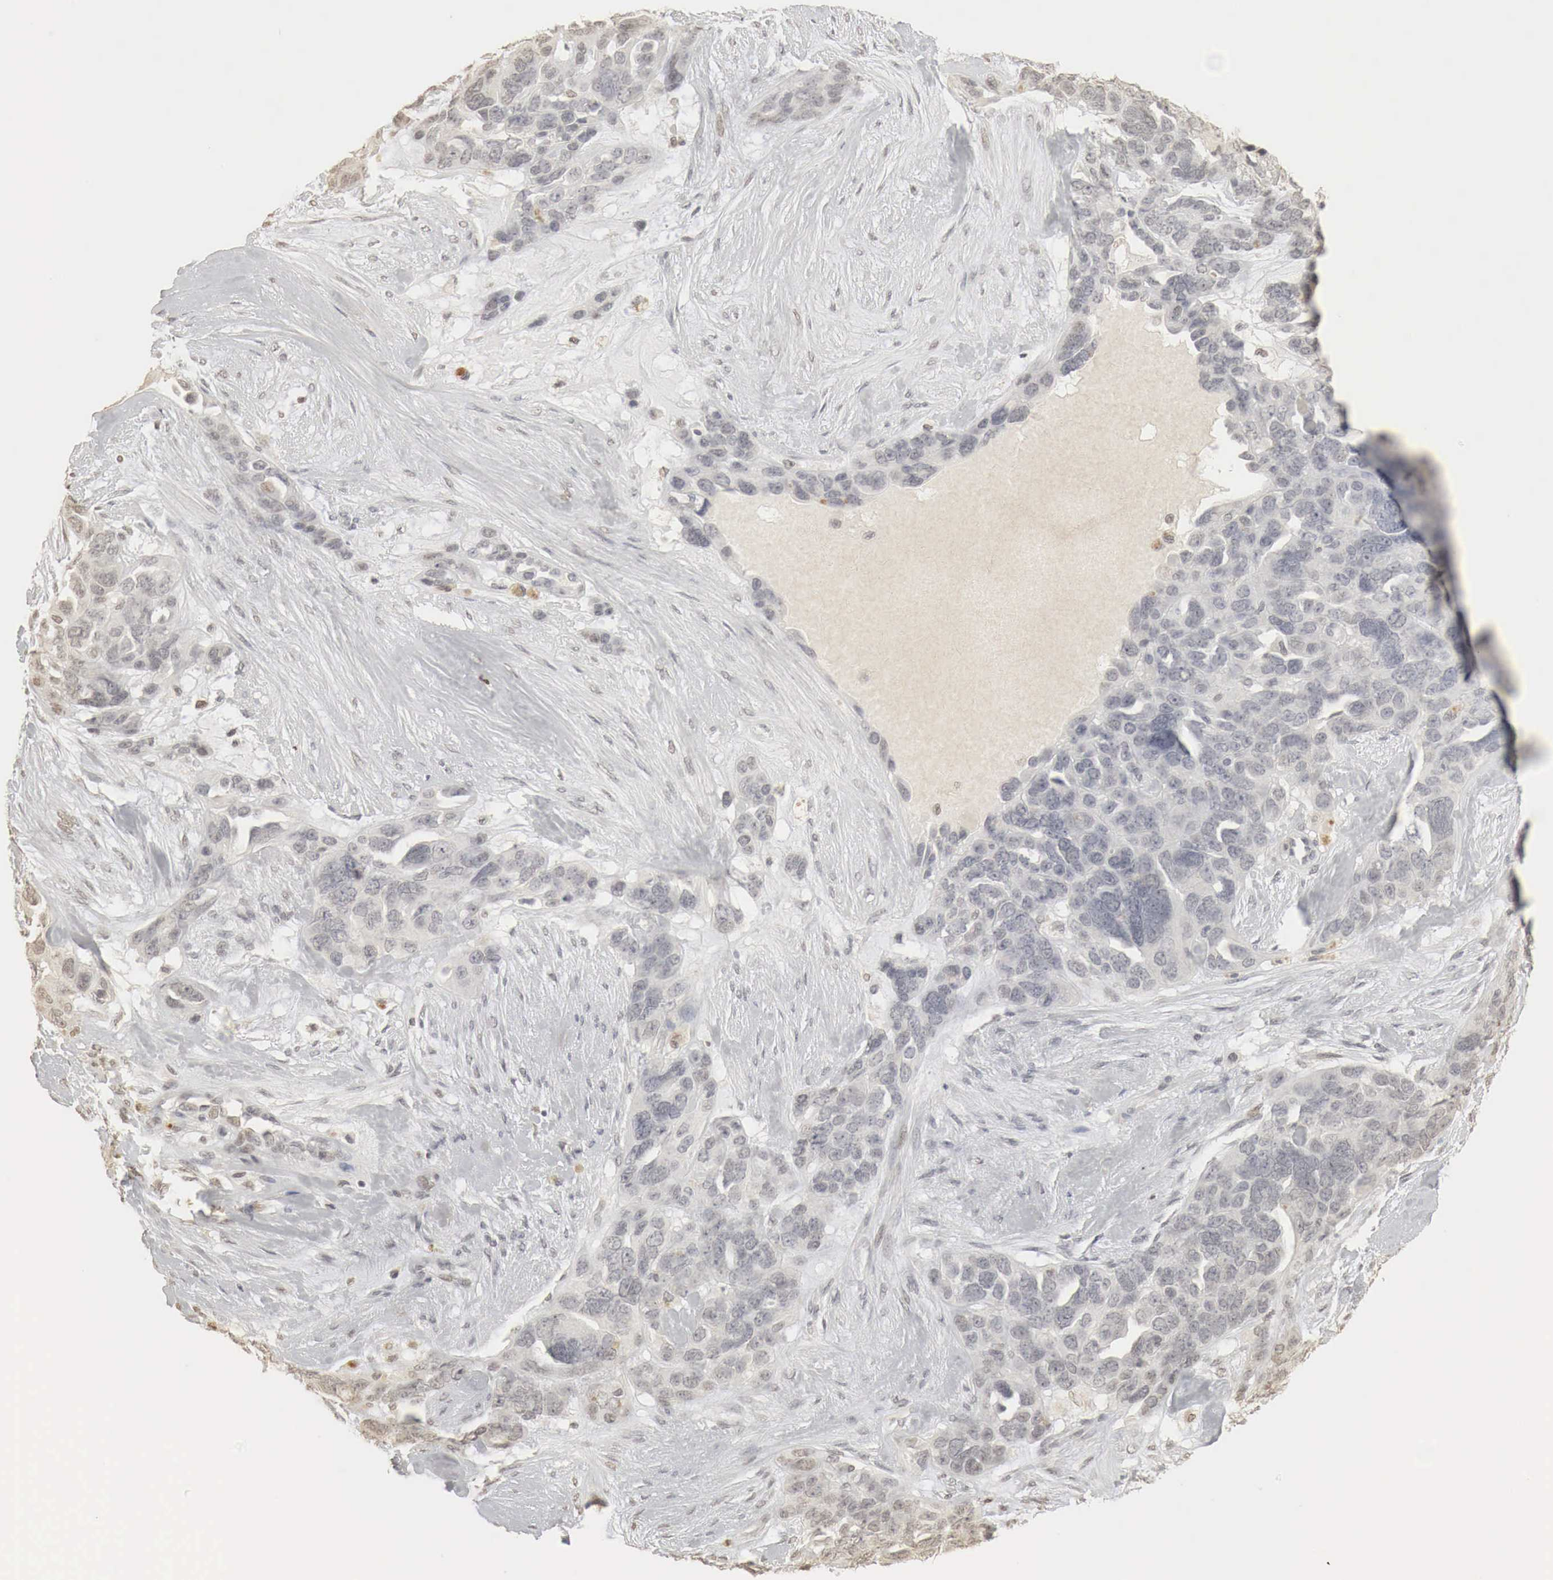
{"staining": {"intensity": "negative", "quantity": "none", "location": "none"}, "tissue": "ovarian cancer", "cell_type": "Tumor cells", "image_type": "cancer", "snomed": [{"axis": "morphology", "description": "Cystadenocarcinoma, serous, NOS"}, {"axis": "topography", "description": "Ovary"}], "caption": "A high-resolution photomicrograph shows immunohistochemistry (IHC) staining of ovarian cancer (serous cystadenocarcinoma), which demonstrates no significant positivity in tumor cells.", "gene": "ERBB4", "patient": {"sex": "female", "age": 63}}